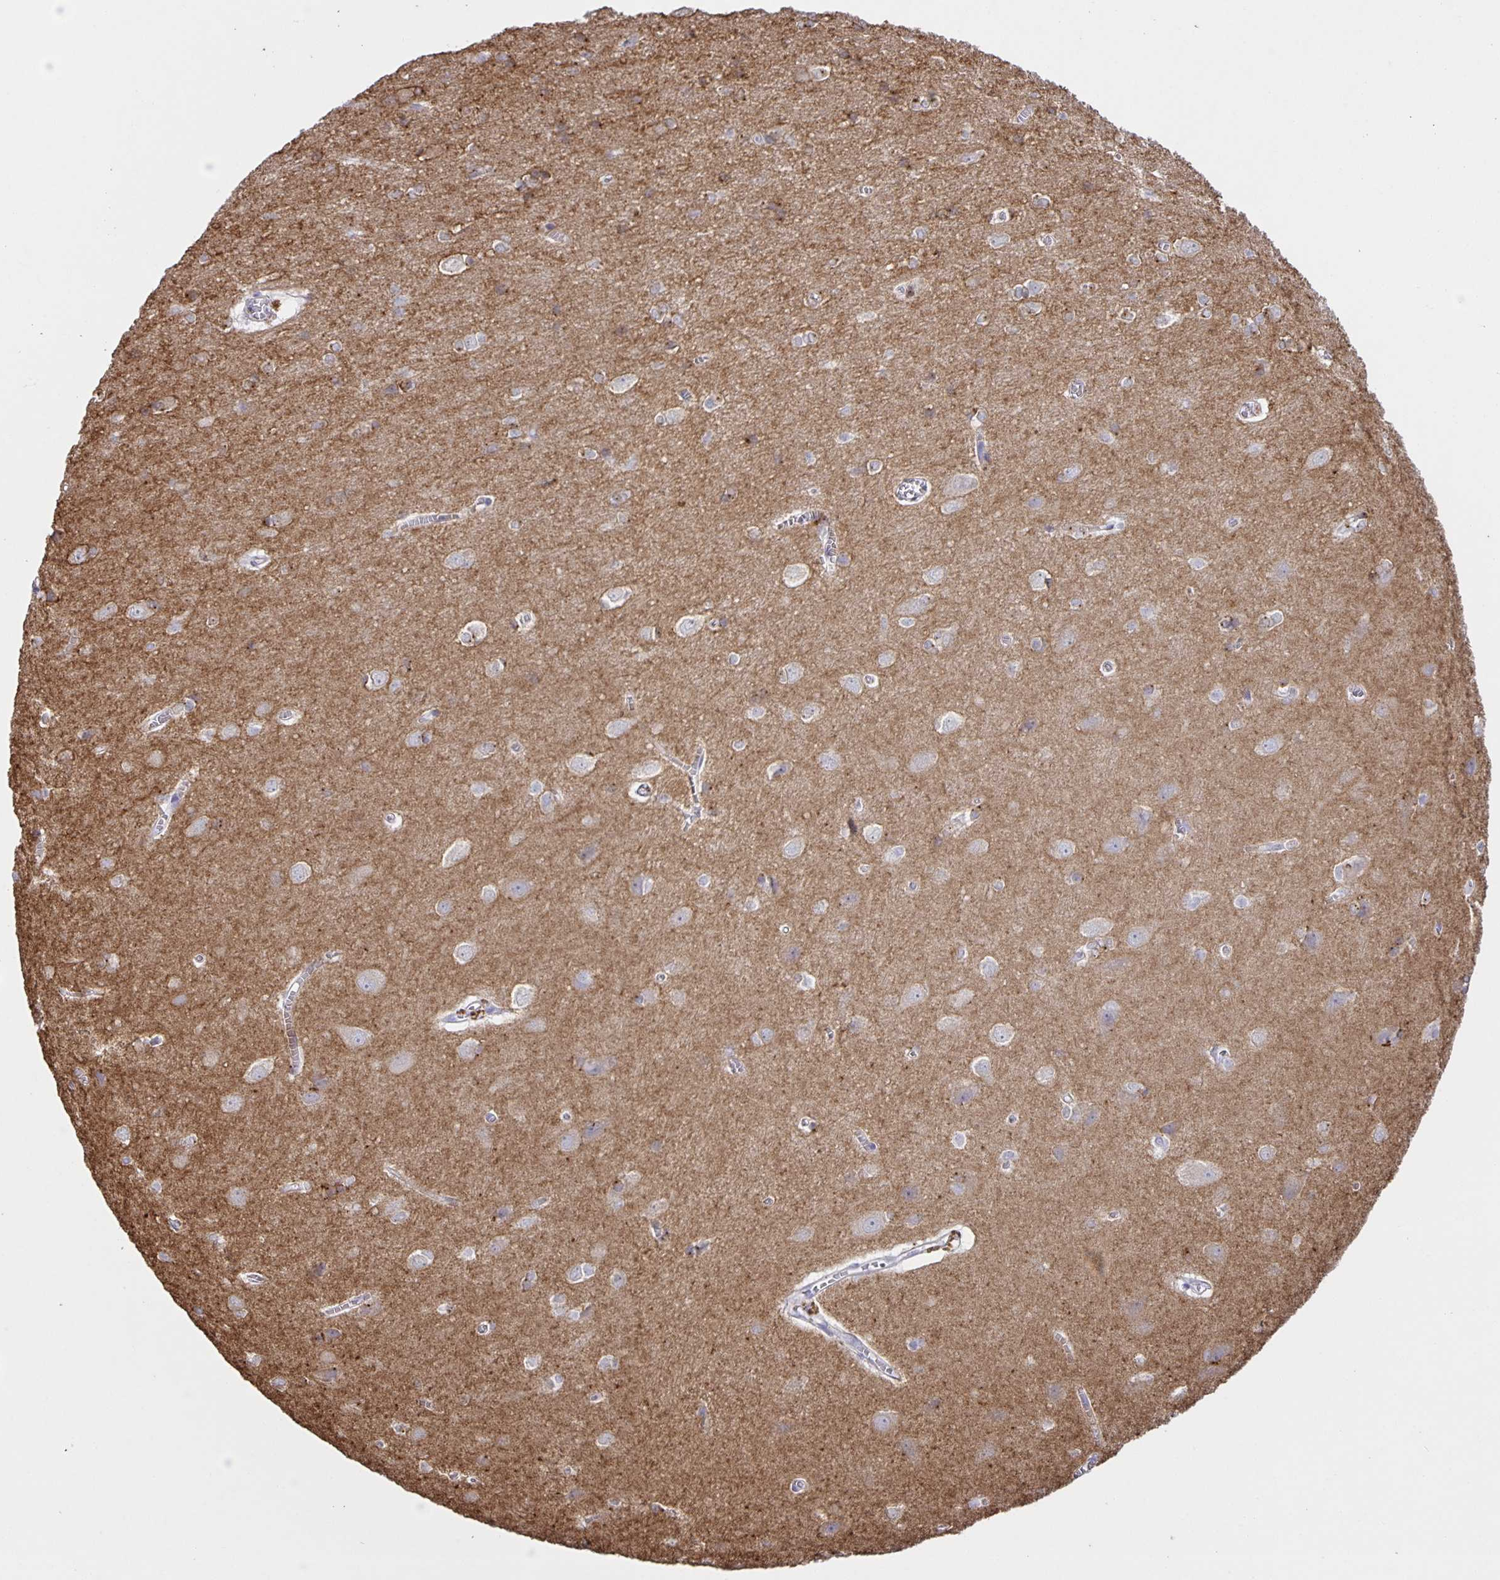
{"staining": {"intensity": "negative", "quantity": "none", "location": "none"}, "tissue": "cerebral cortex", "cell_type": "Endothelial cells", "image_type": "normal", "snomed": [{"axis": "morphology", "description": "Normal tissue, NOS"}, {"axis": "topography", "description": "Cerebral cortex"}], "caption": "The IHC photomicrograph has no significant positivity in endothelial cells of cerebral cortex. (Brightfield microscopy of DAB (3,3'-diaminobenzidine) immunohistochemistry (IHC) at high magnification).", "gene": "SRCIN1", "patient": {"sex": "male", "age": 37}}